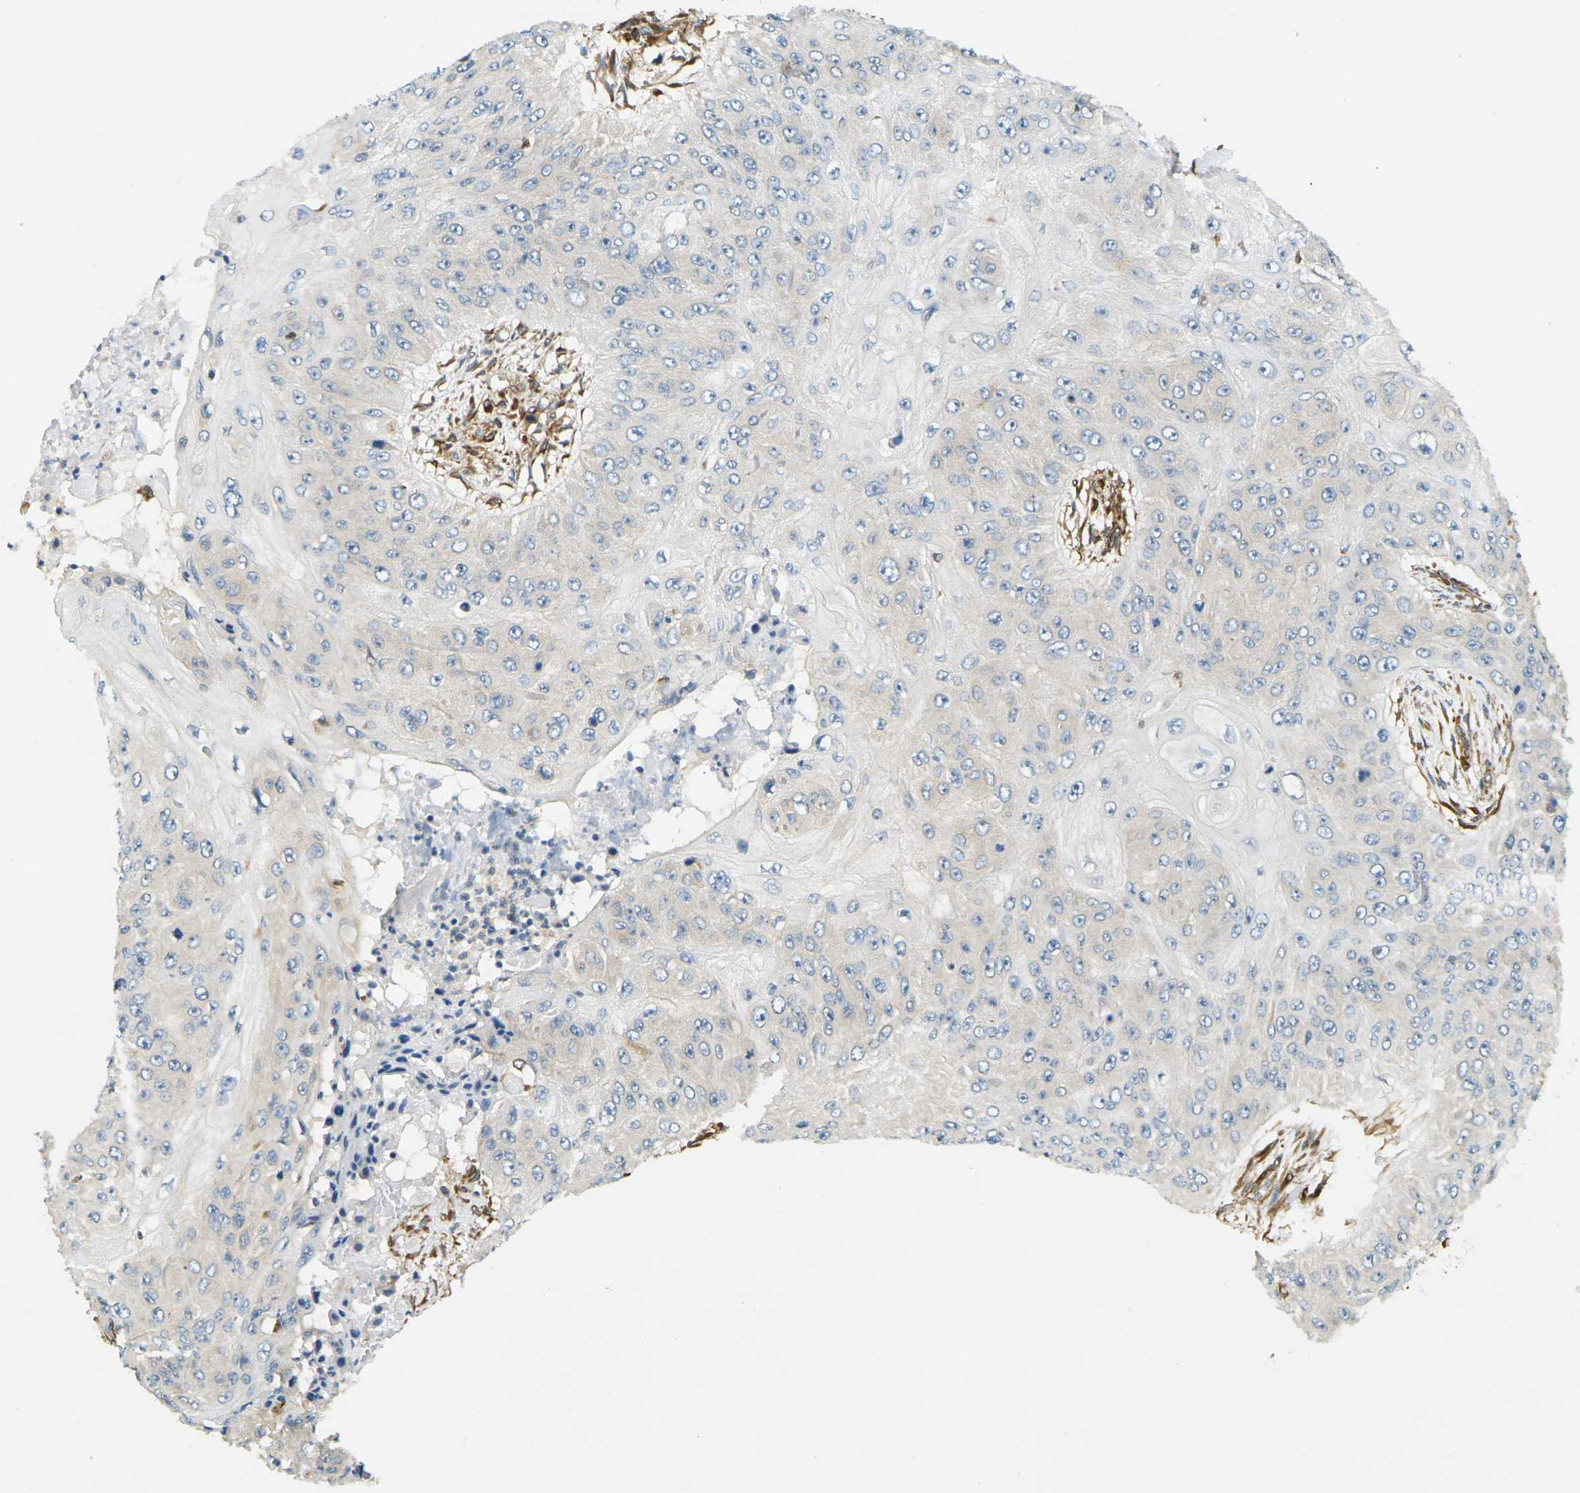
{"staining": {"intensity": "negative", "quantity": "none", "location": "none"}, "tissue": "skin cancer", "cell_type": "Tumor cells", "image_type": "cancer", "snomed": [{"axis": "morphology", "description": "Squamous cell carcinoma, NOS"}, {"axis": "topography", "description": "Skin"}], "caption": "Squamous cell carcinoma (skin) stained for a protein using immunohistochemistry (IHC) exhibits no staining tumor cells.", "gene": "CYTH3", "patient": {"sex": "female", "age": 80}}